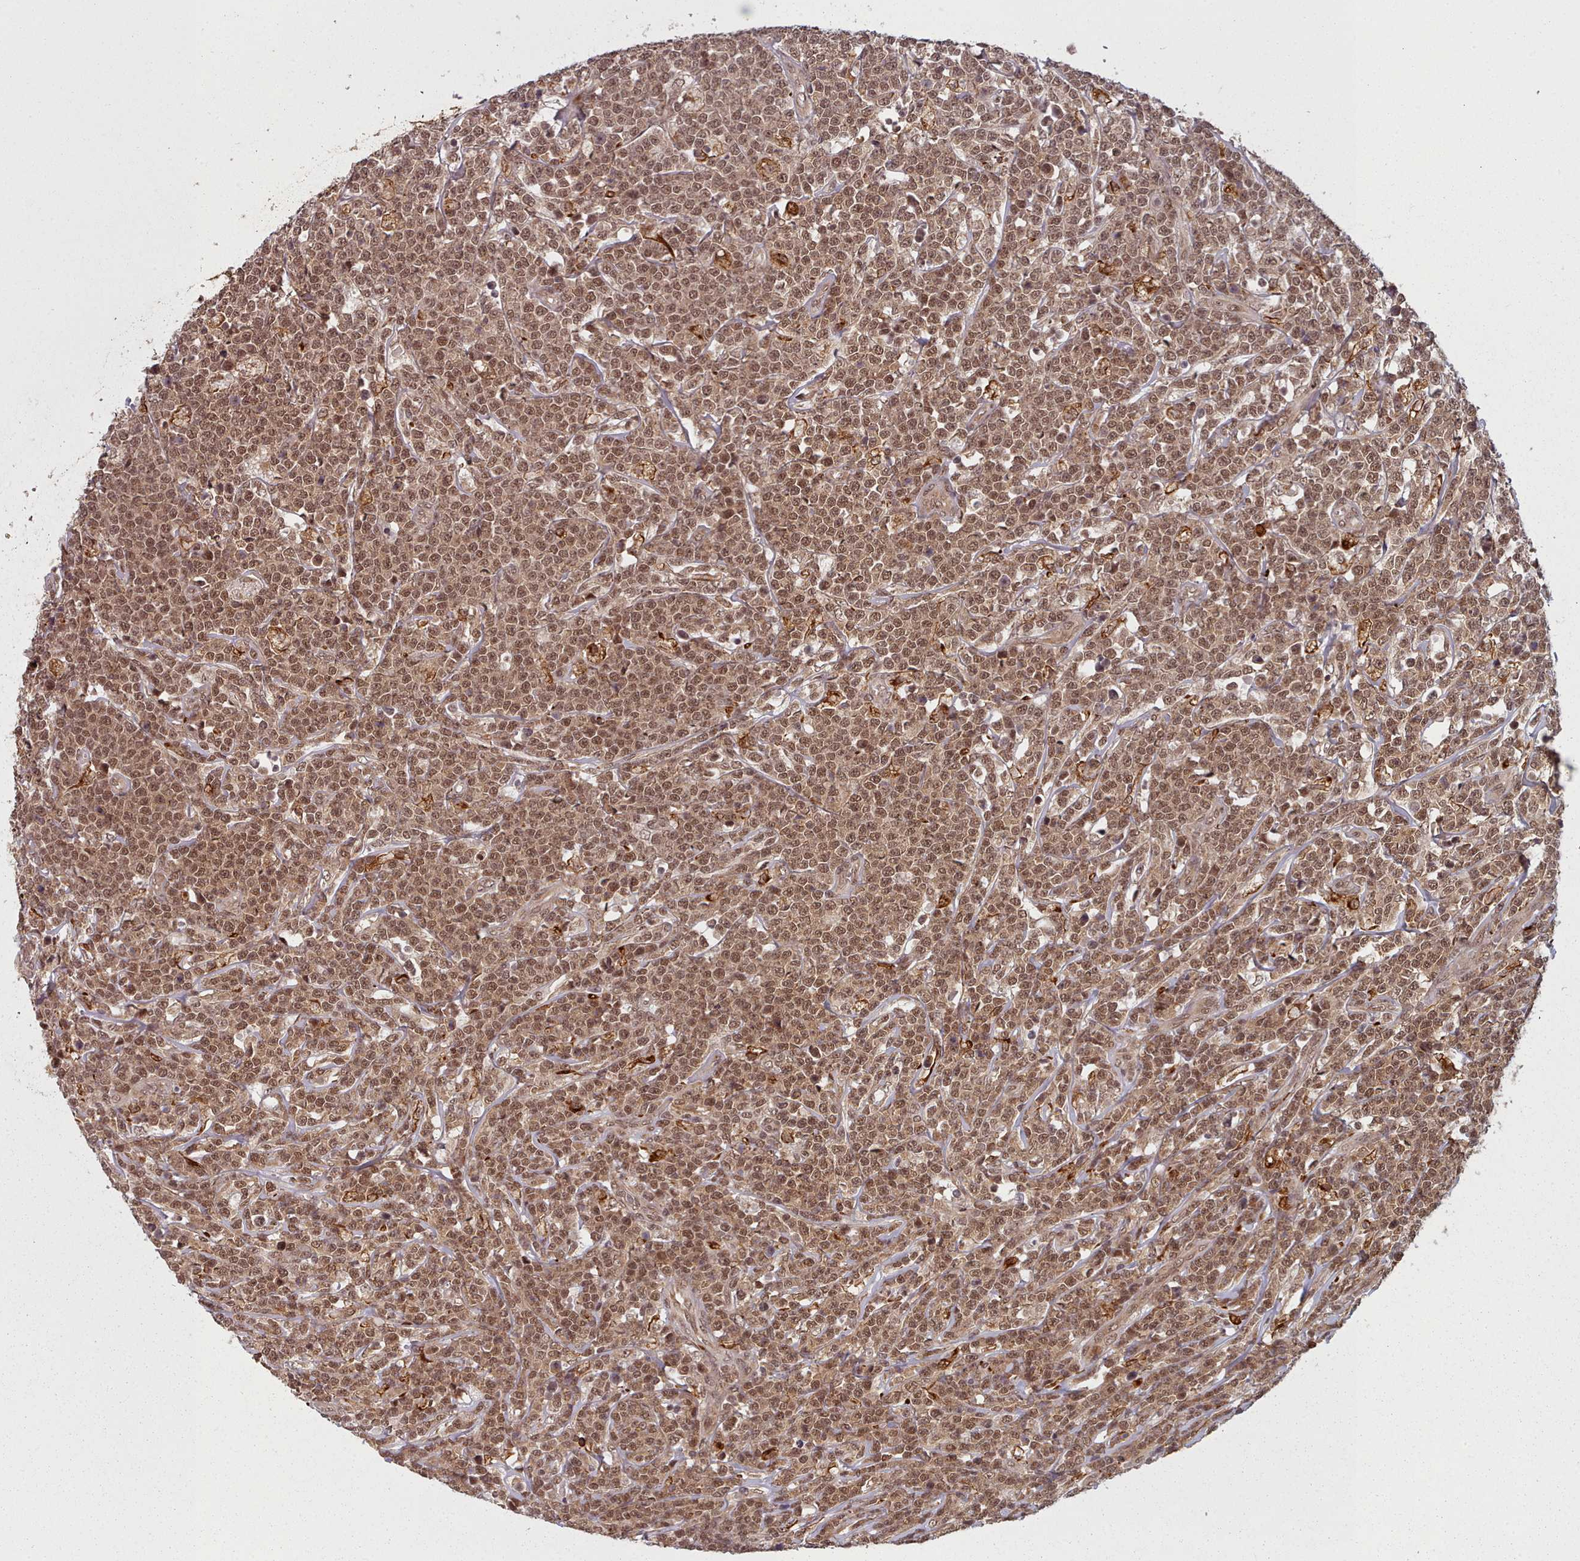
{"staining": {"intensity": "moderate", "quantity": ">75%", "location": "cytoplasmic/membranous,nuclear"}, "tissue": "lymphoma", "cell_type": "Tumor cells", "image_type": "cancer", "snomed": [{"axis": "morphology", "description": "Malignant lymphoma, non-Hodgkin's type, High grade"}, {"axis": "topography", "description": "Small intestine"}], "caption": "Moderate cytoplasmic/membranous and nuclear staining for a protein is seen in about >75% of tumor cells of lymphoma using immunohistochemistry (IHC).", "gene": "DHX8", "patient": {"sex": "male", "age": 8}}